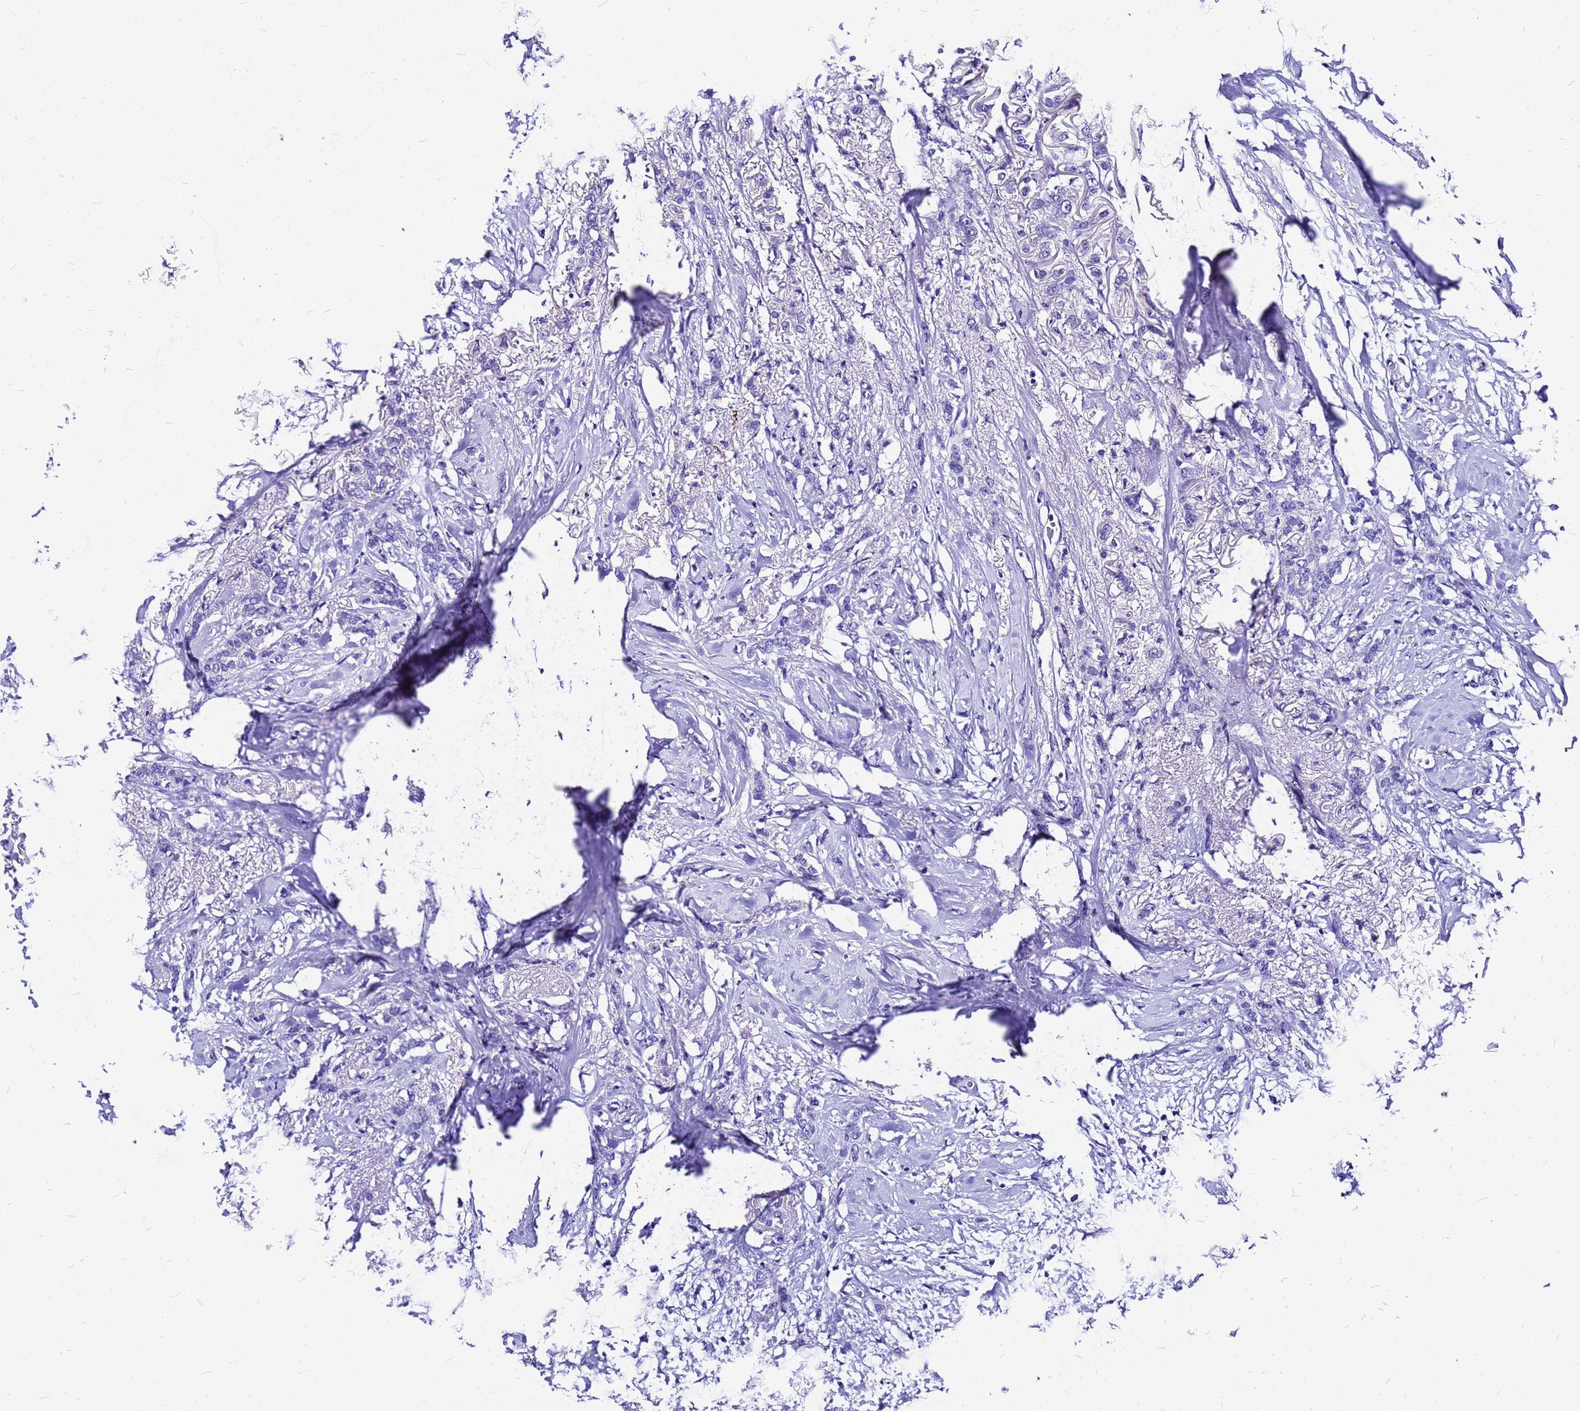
{"staining": {"intensity": "negative", "quantity": "none", "location": "none"}, "tissue": "breast cancer", "cell_type": "Tumor cells", "image_type": "cancer", "snomed": [{"axis": "morphology", "description": "Duct carcinoma"}, {"axis": "topography", "description": "Breast"}], "caption": "Breast infiltrating ductal carcinoma was stained to show a protein in brown. There is no significant positivity in tumor cells.", "gene": "HERC4", "patient": {"sex": "female", "age": 72}}